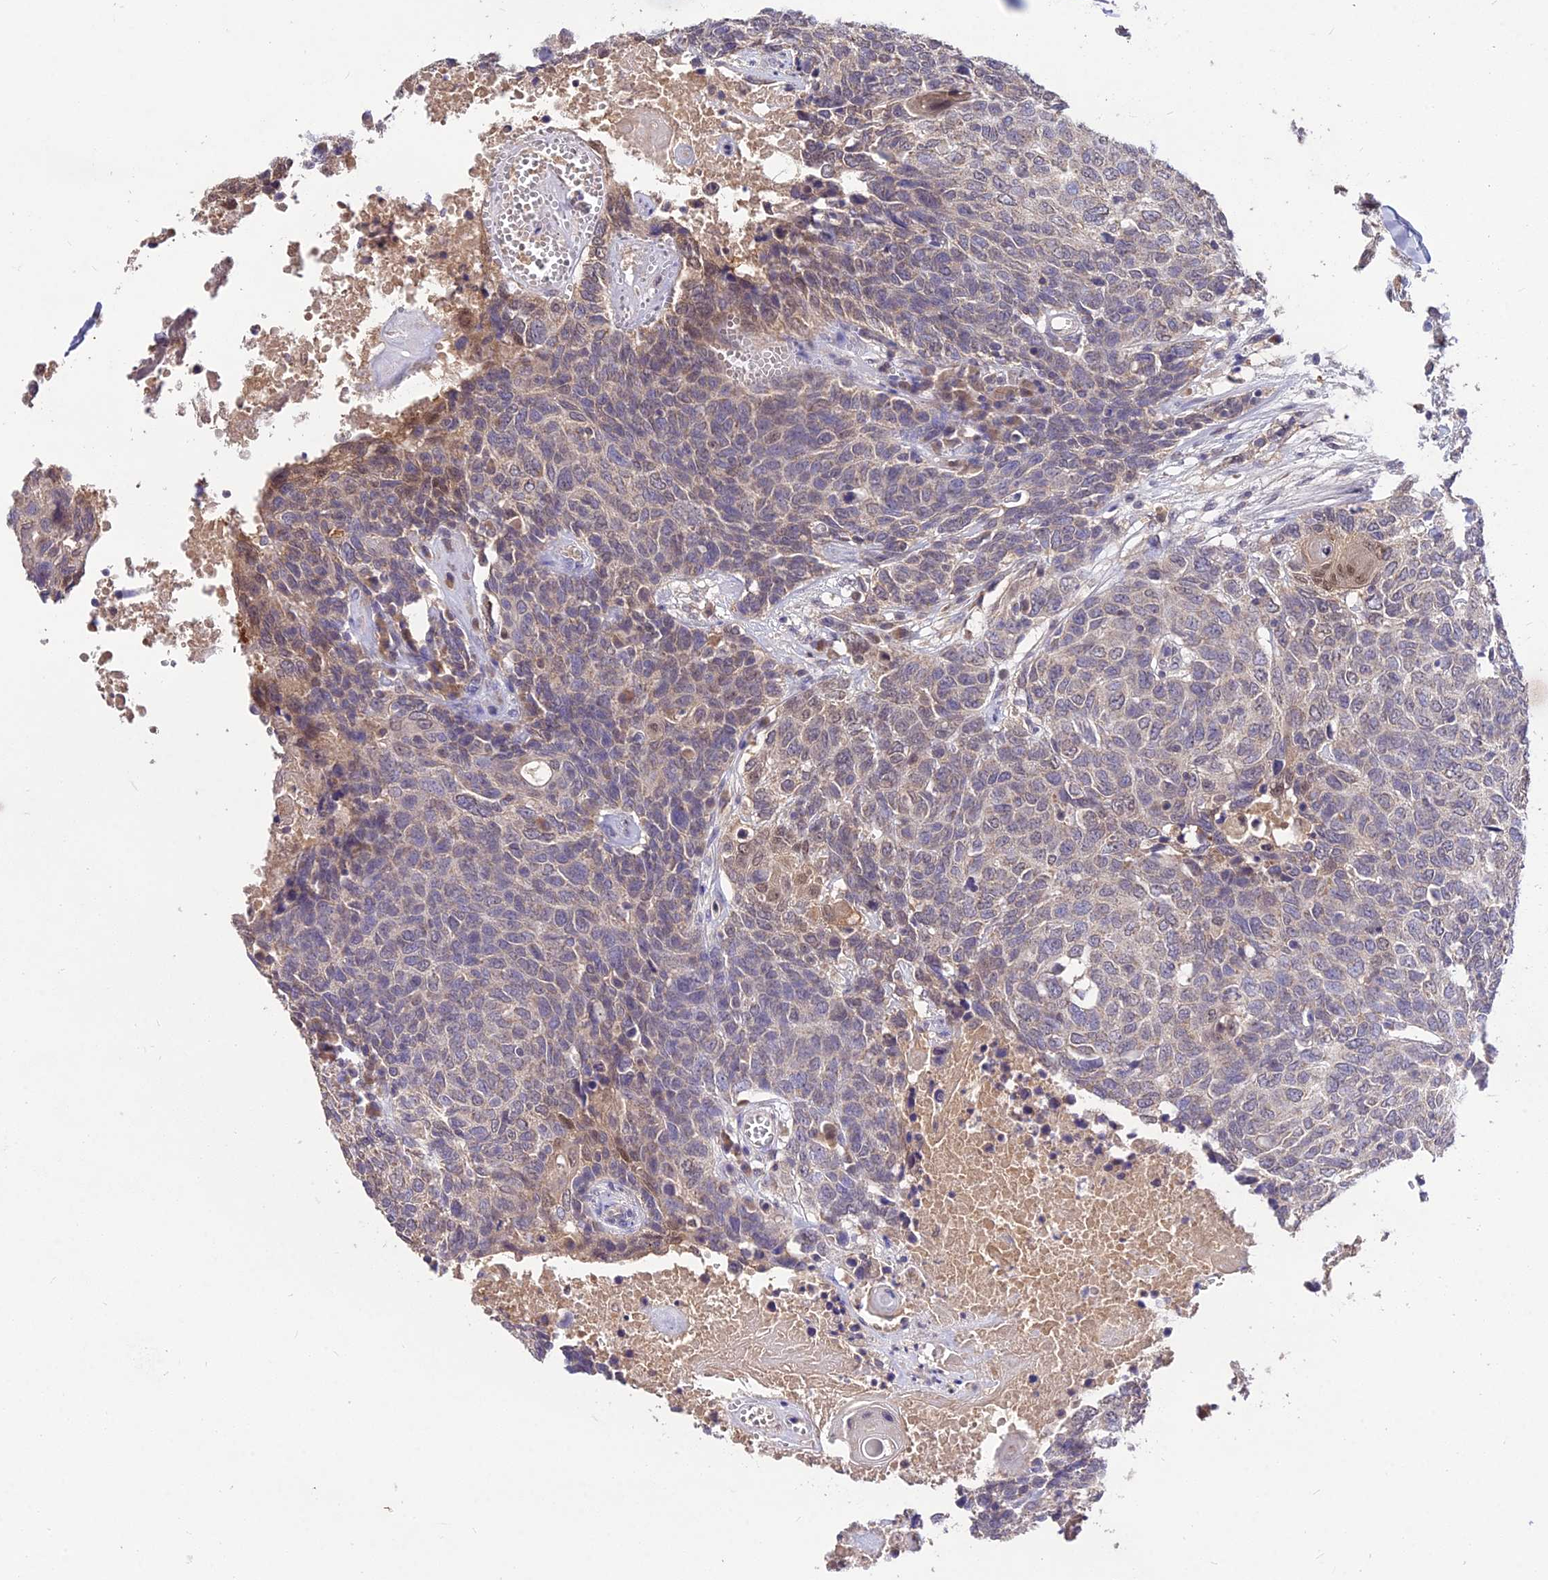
{"staining": {"intensity": "weak", "quantity": "<25%", "location": "cytoplasmic/membranous,nuclear"}, "tissue": "head and neck cancer", "cell_type": "Tumor cells", "image_type": "cancer", "snomed": [{"axis": "morphology", "description": "Squamous cell carcinoma, NOS"}, {"axis": "topography", "description": "Head-Neck"}], "caption": "High power microscopy micrograph of an IHC photomicrograph of head and neck squamous cell carcinoma, revealing no significant positivity in tumor cells.", "gene": "PGK1", "patient": {"sex": "male", "age": 66}}